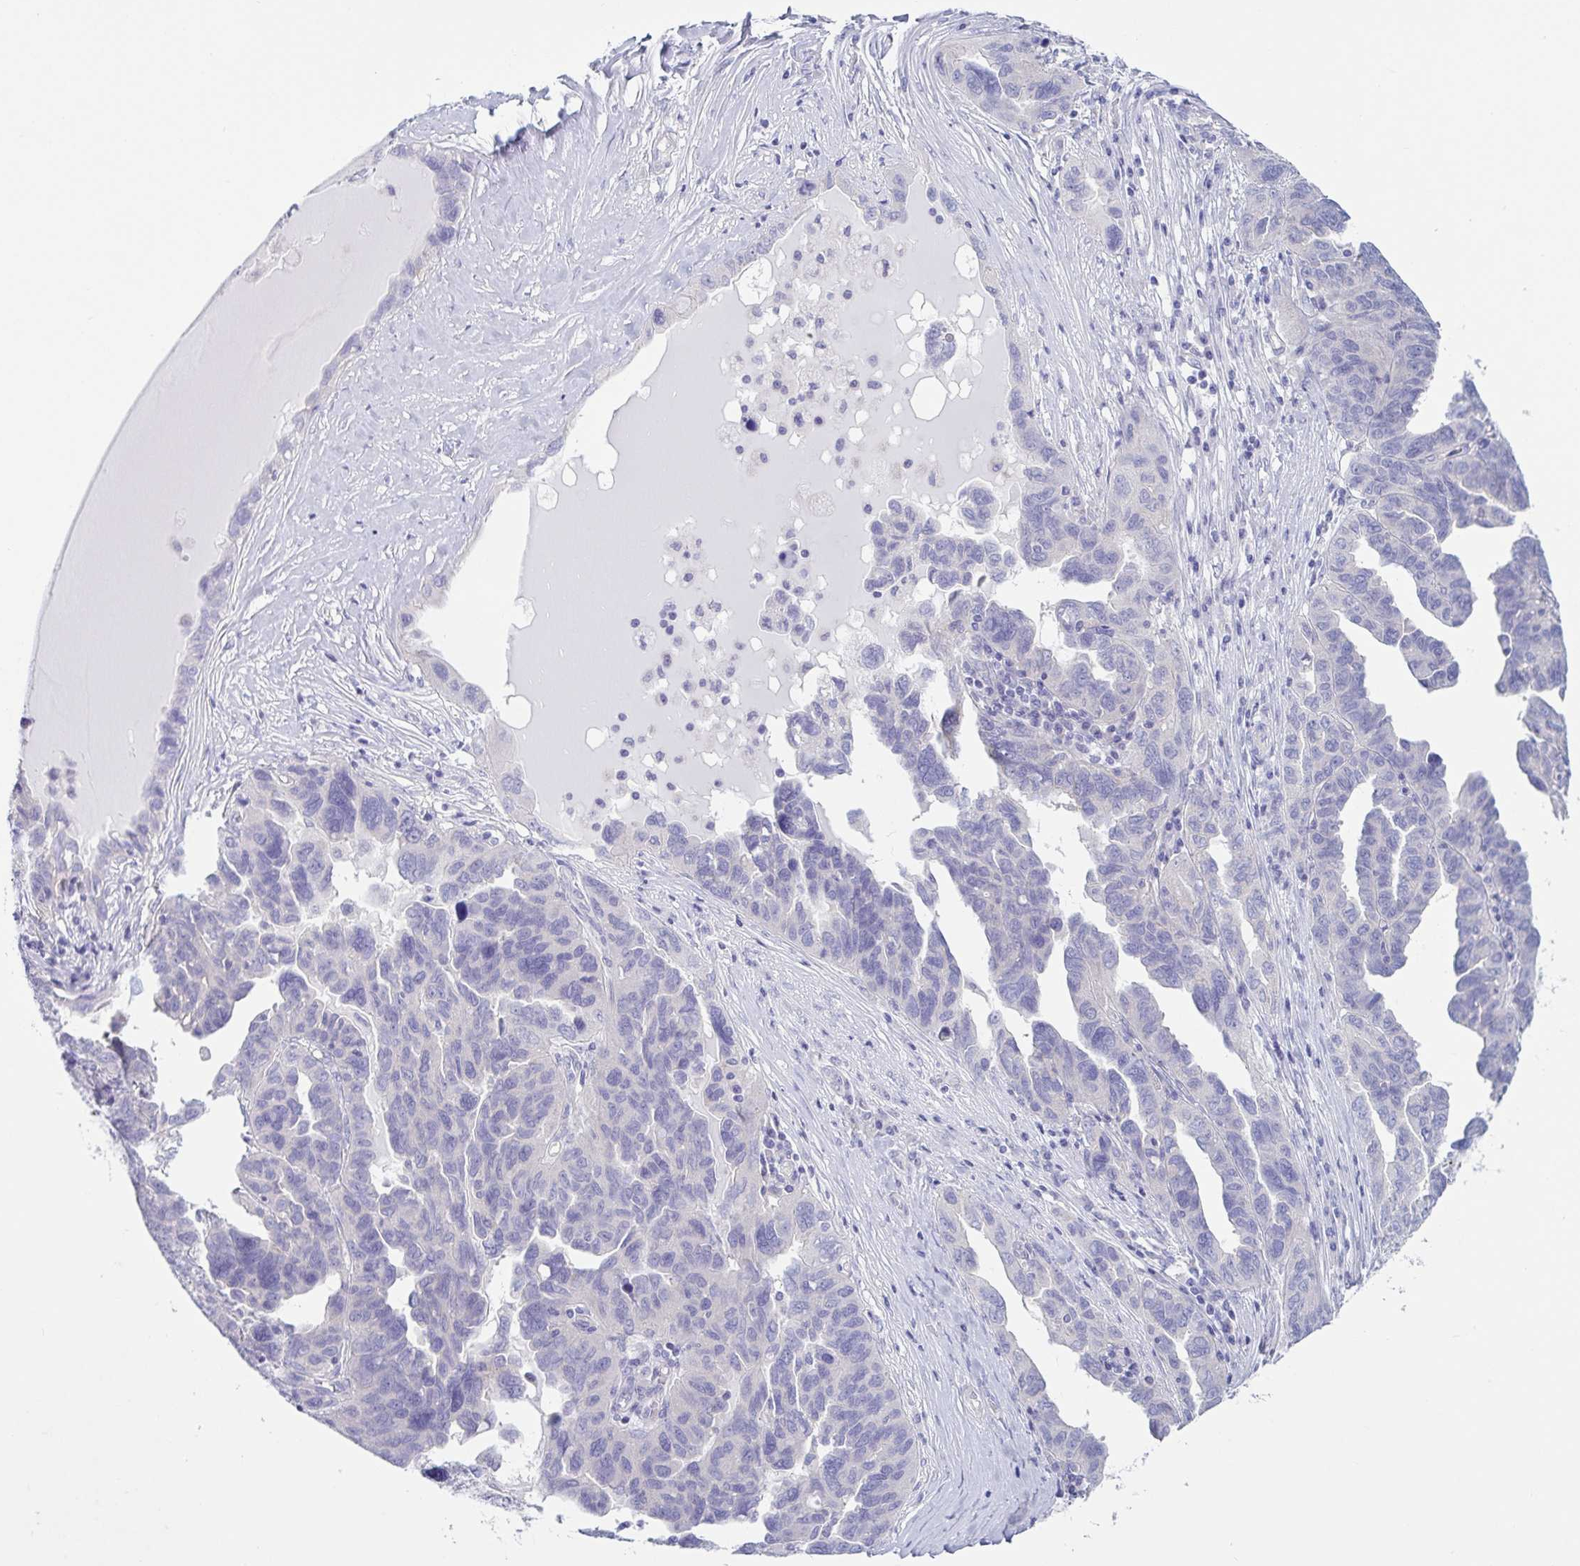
{"staining": {"intensity": "negative", "quantity": "none", "location": "none"}, "tissue": "ovarian cancer", "cell_type": "Tumor cells", "image_type": "cancer", "snomed": [{"axis": "morphology", "description": "Cystadenocarcinoma, serous, NOS"}, {"axis": "topography", "description": "Ovary"}], "caption": "IHC of human ovarian serous cystadenocarcinoma shows no expression in tumor cells.", "gene": "TNNI2", "patient": {"sex": "female", "age": 64}}